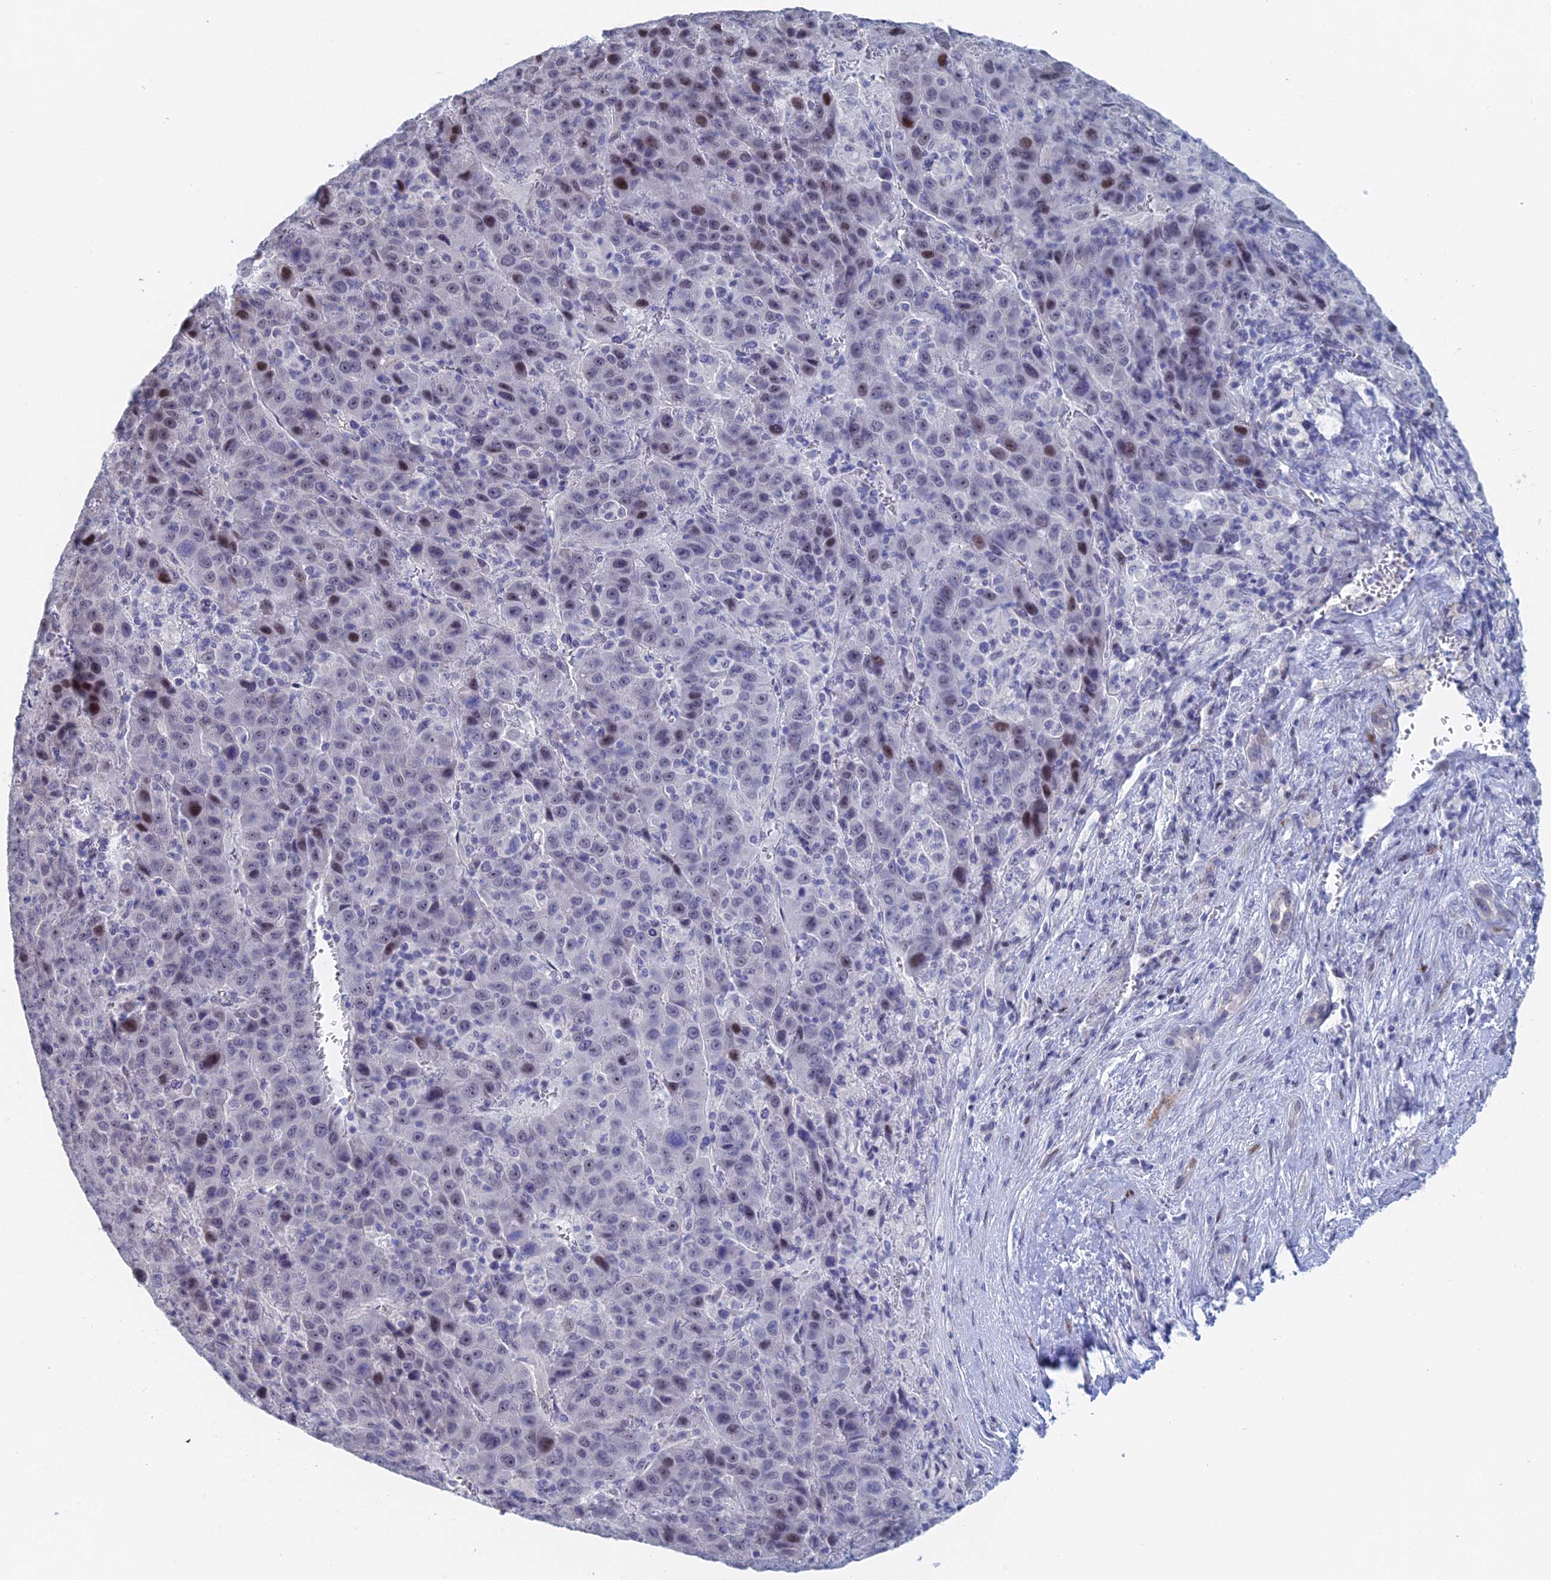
{"staining": {"intensity": "weak", "quantity": "<25%", "location": "nuclear"}, "tissue": "liver cancer", "cell_type": "Tumor cells", "image_type": "cancer", "snomed": [{"axis": "morphology", "description": "Carcinoma, Hepatocellular, NOS"}, {"axis": "topography", "description": "Liver"}], "caption": "The micrograph displays no significant staining in tumor cells of liver cancer (hepatocellular carcinoma).", "gene": "DRGX", "patient": {"sex": "female", "age": 53}}